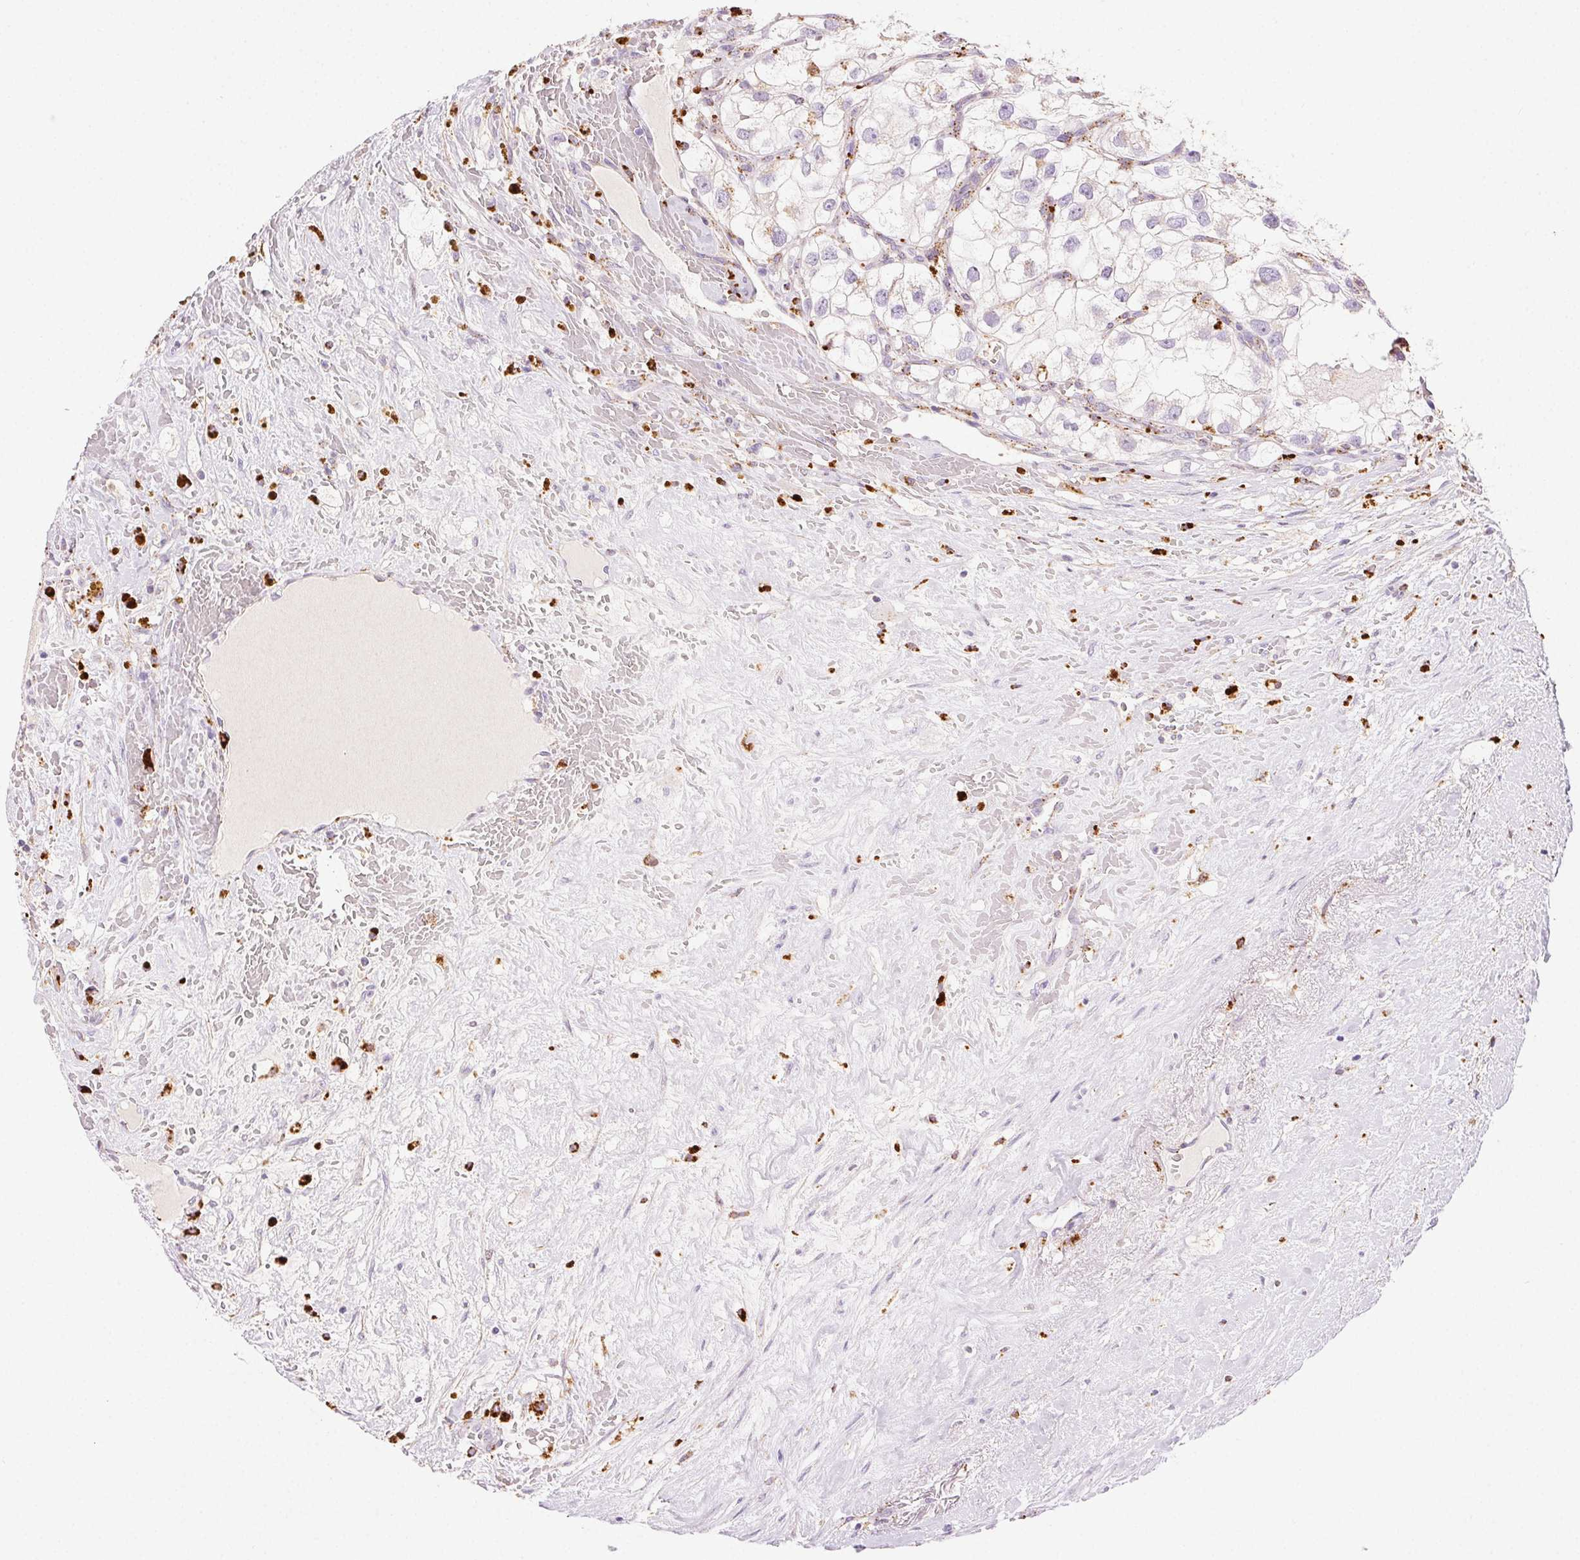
{"staining": {"intensity": "negative", "quantity": "none", "location": "none"}, "tissue": "renal cancer", "cell_type": "Tumor cells", "image_type": "cancer", "snomed": [{"axis": "morphology", "description": "Adenocarcinoma, NOS"}, {"axis": "topography", "description": "Kidney"}], "caption": "Tumor cells are negative for brown protein staining in renal cancer.", "gene": "SCPEP1", "patient": {"sex": "male", "age": 59}}